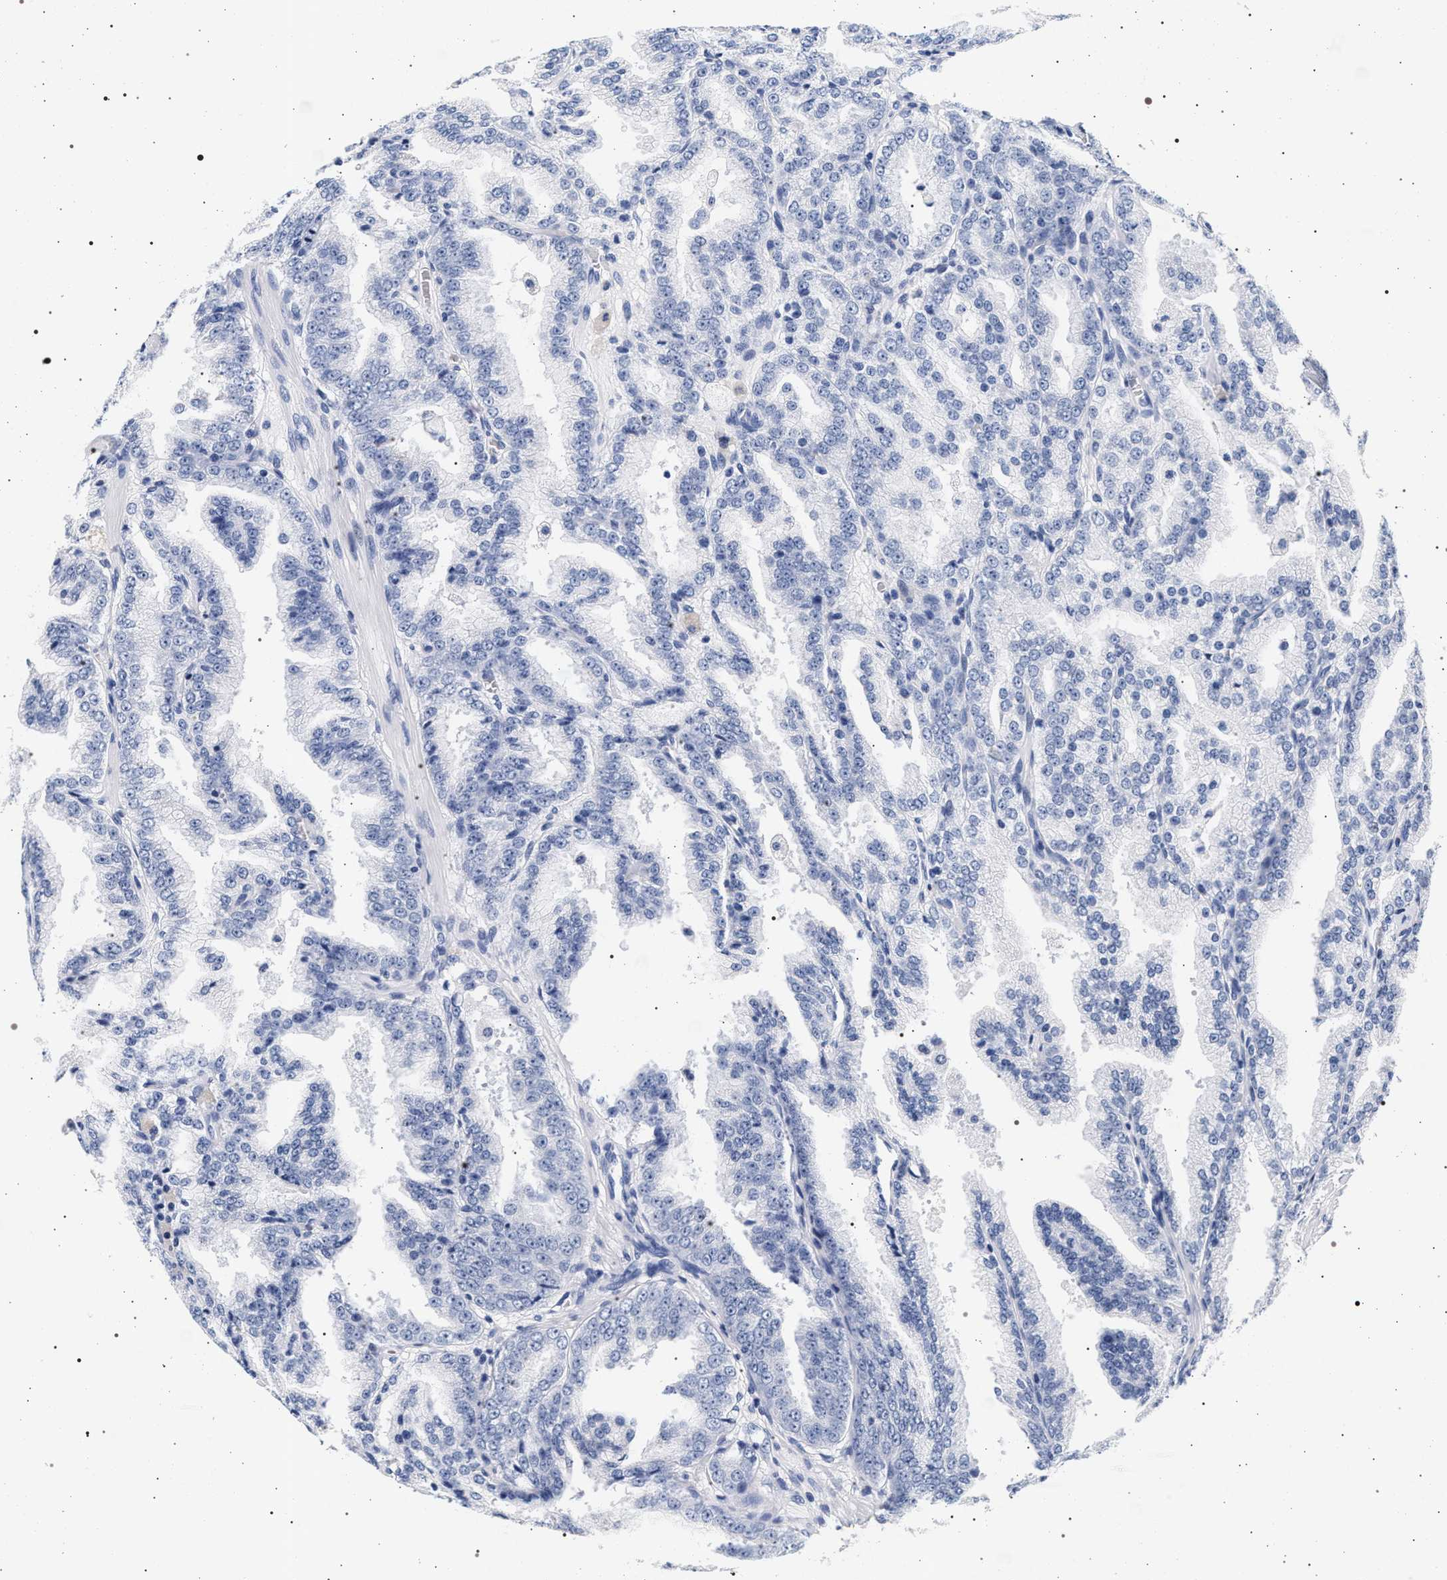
{"staining": {"intensity": "negative", "quantity": "none", "location": "none"}, "tissue": "prostate cancer", "cell_type": "Tumor cells", "image_type": "cancer", "snomed": [{"axis": "morphology", "description": "Adenocarcinoma, High grade"}, {"axis": "topography", "description": "Prostate"}], "caption": "A micrograph of prostate high-grade adenocarcinoma stained for a protein demonstrates no brown staining in tumor cells.", "gene": "SYN1", "patient": {"sex": "male", "age": 61}}